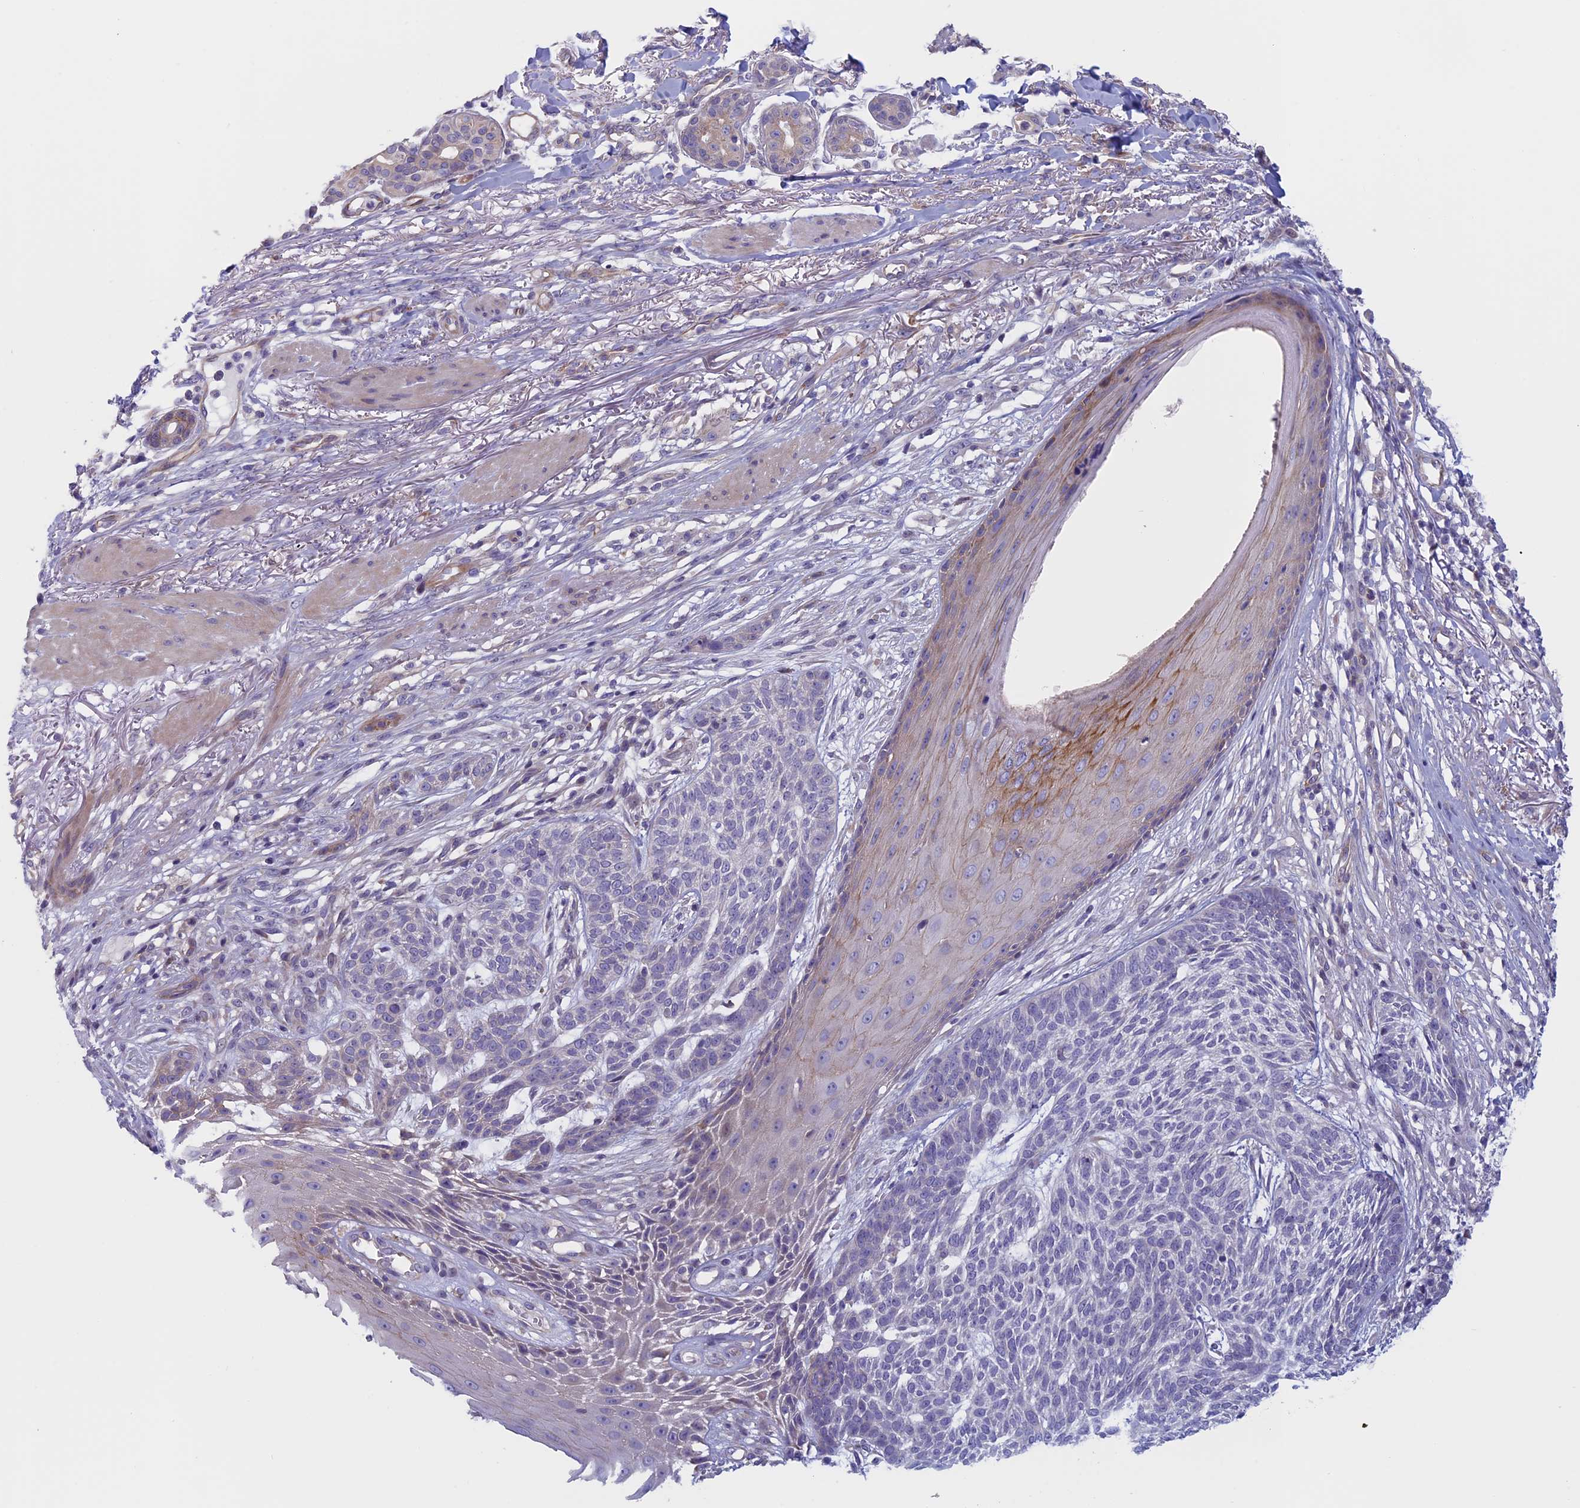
{"staining": {"intensity": "negative", "quantity": "none", "location": "none"}, "tissue": "skin cancer", "cell_type": "Tumor cells", "image_type": "cancer", "snomed": [{"axis": "morphology", "description": "Normal tissue, NOS"}, {"axis": "morphology", "description": "Basal cell carcinoma"}, {"axis": "topography", "description": "Skin"}], "caption": "A high-resolution histopathology image shows IHC staining of basal cell carcinoma (skin), which shows no significant expression in tumor cells.", "gene": "CNOT6L", "patient": {"sex": "male", "age": 64}}